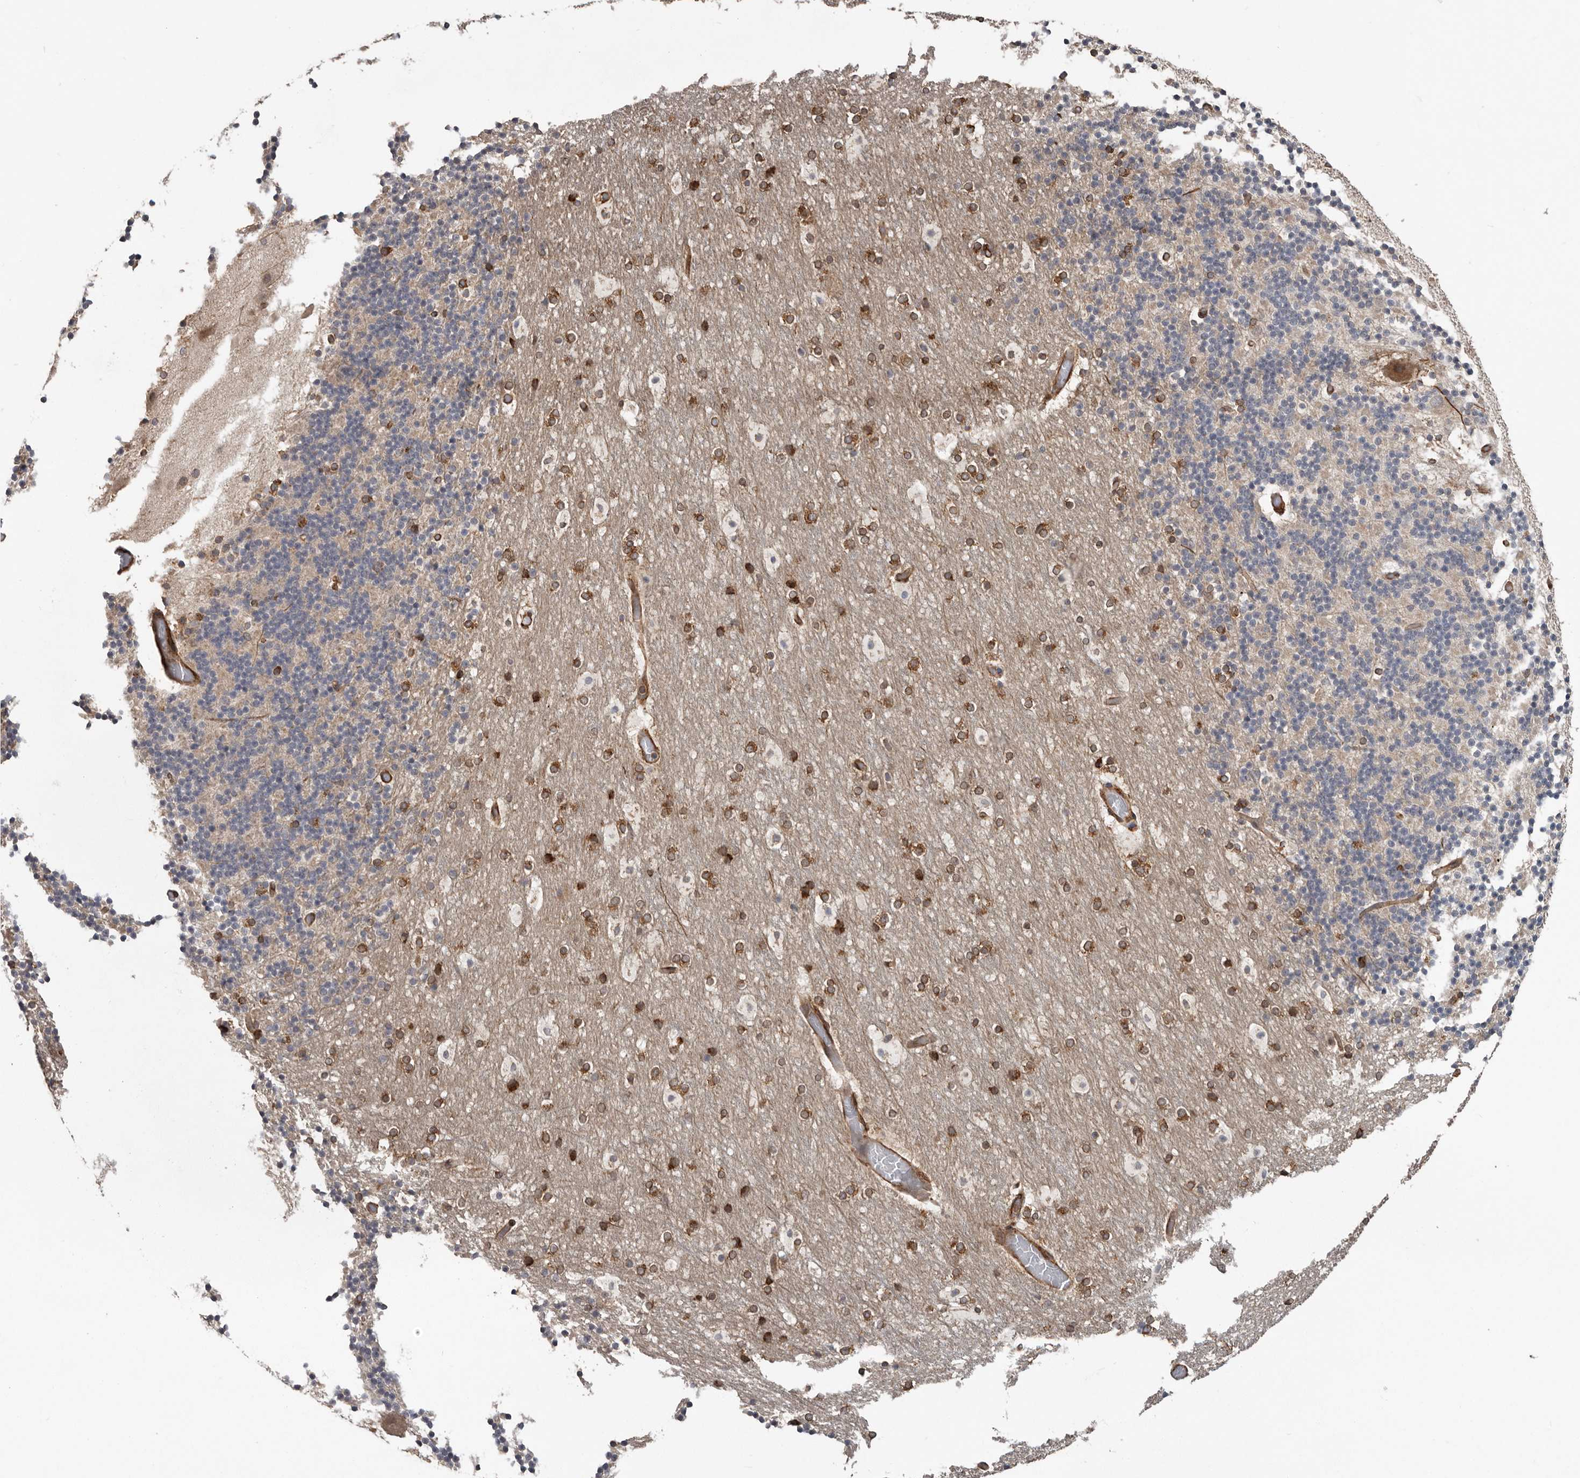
{"staining": {"intensity": "weak", "quantity": "25%-75%", "location": "cytoplasmic/membranous"}, "tissue": "cerebellum", "cell_type": "Cells in granular layer", "image_type": "normal", "snomed": [{"axis": "morphology", "description": "Normal tissue, NOS"}, {"axis": "topography", "description": "Cerebellum"}], "caption": "Immunohistochemistry (IHC) histopathology image of unremarkable cerebellum: human cerebellum stained using IHC shows low levels of weak protein expression localized specifically in the cytoplasmic/membranous of cells in granular layer, appearing as a cytoplasmic/membranous brown color.", "gene": "CEP350", "patient": {"sex": "male", "age": 57}}